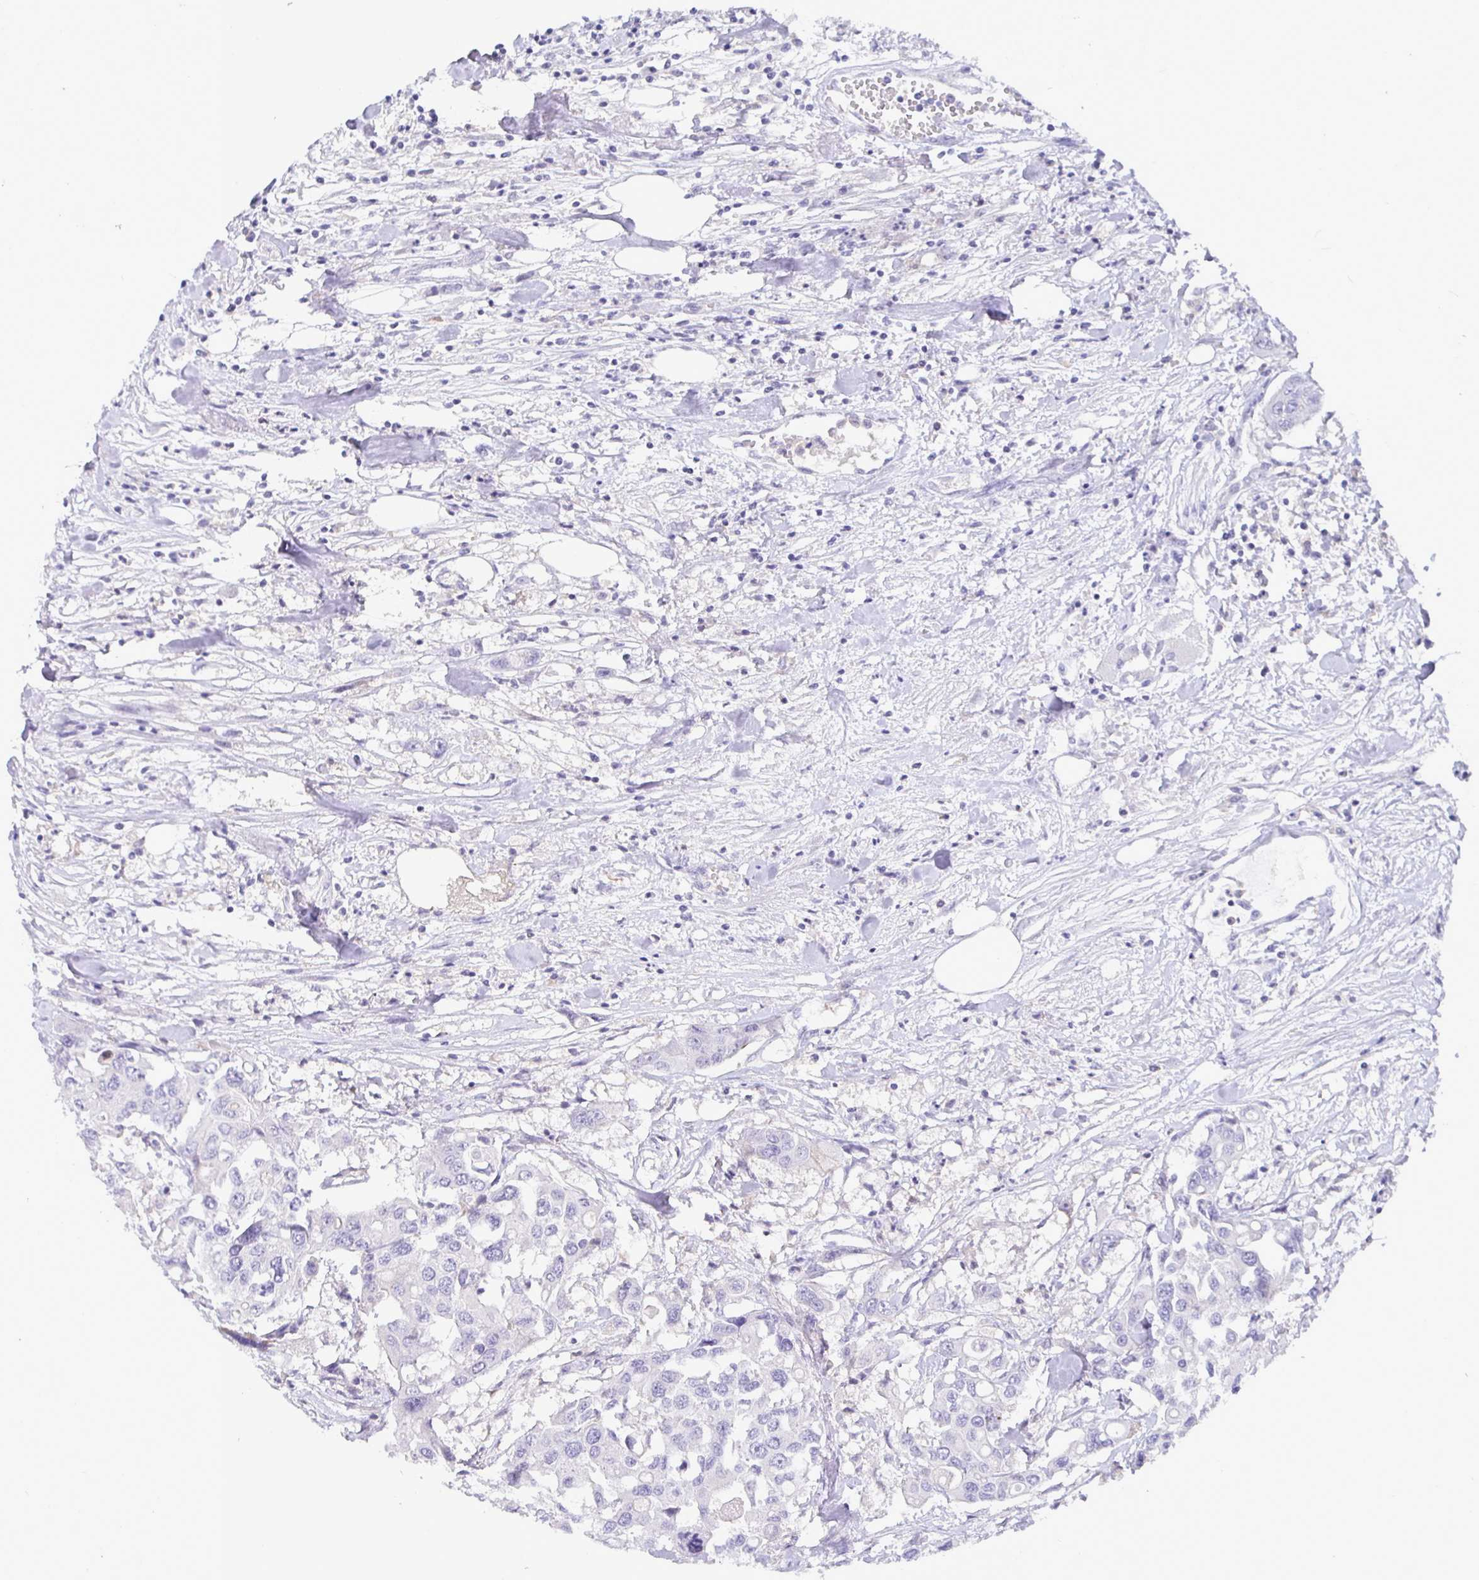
{"staining": {"intensity": "negative", "quantity": "none", "location": "none"}, "tissue": "colorectal cancer", "cell_type": "Tumor cells", "image_type": "cancer", "snomed": [{"axis": "morphology", "description": "Adenocarcinoma, NOS"}, {"axis": "topography", "description": "Colon"}], "caption": "High magnification brightfield microscopy of colorectal cancer (adenocarcinoma) stained with DAB (brown) and counterstained with hematoxylin (blue): tumor cells show no significant staining.", "gene": "SIRPA", "patient": {"sex": "male", "age": 77}}